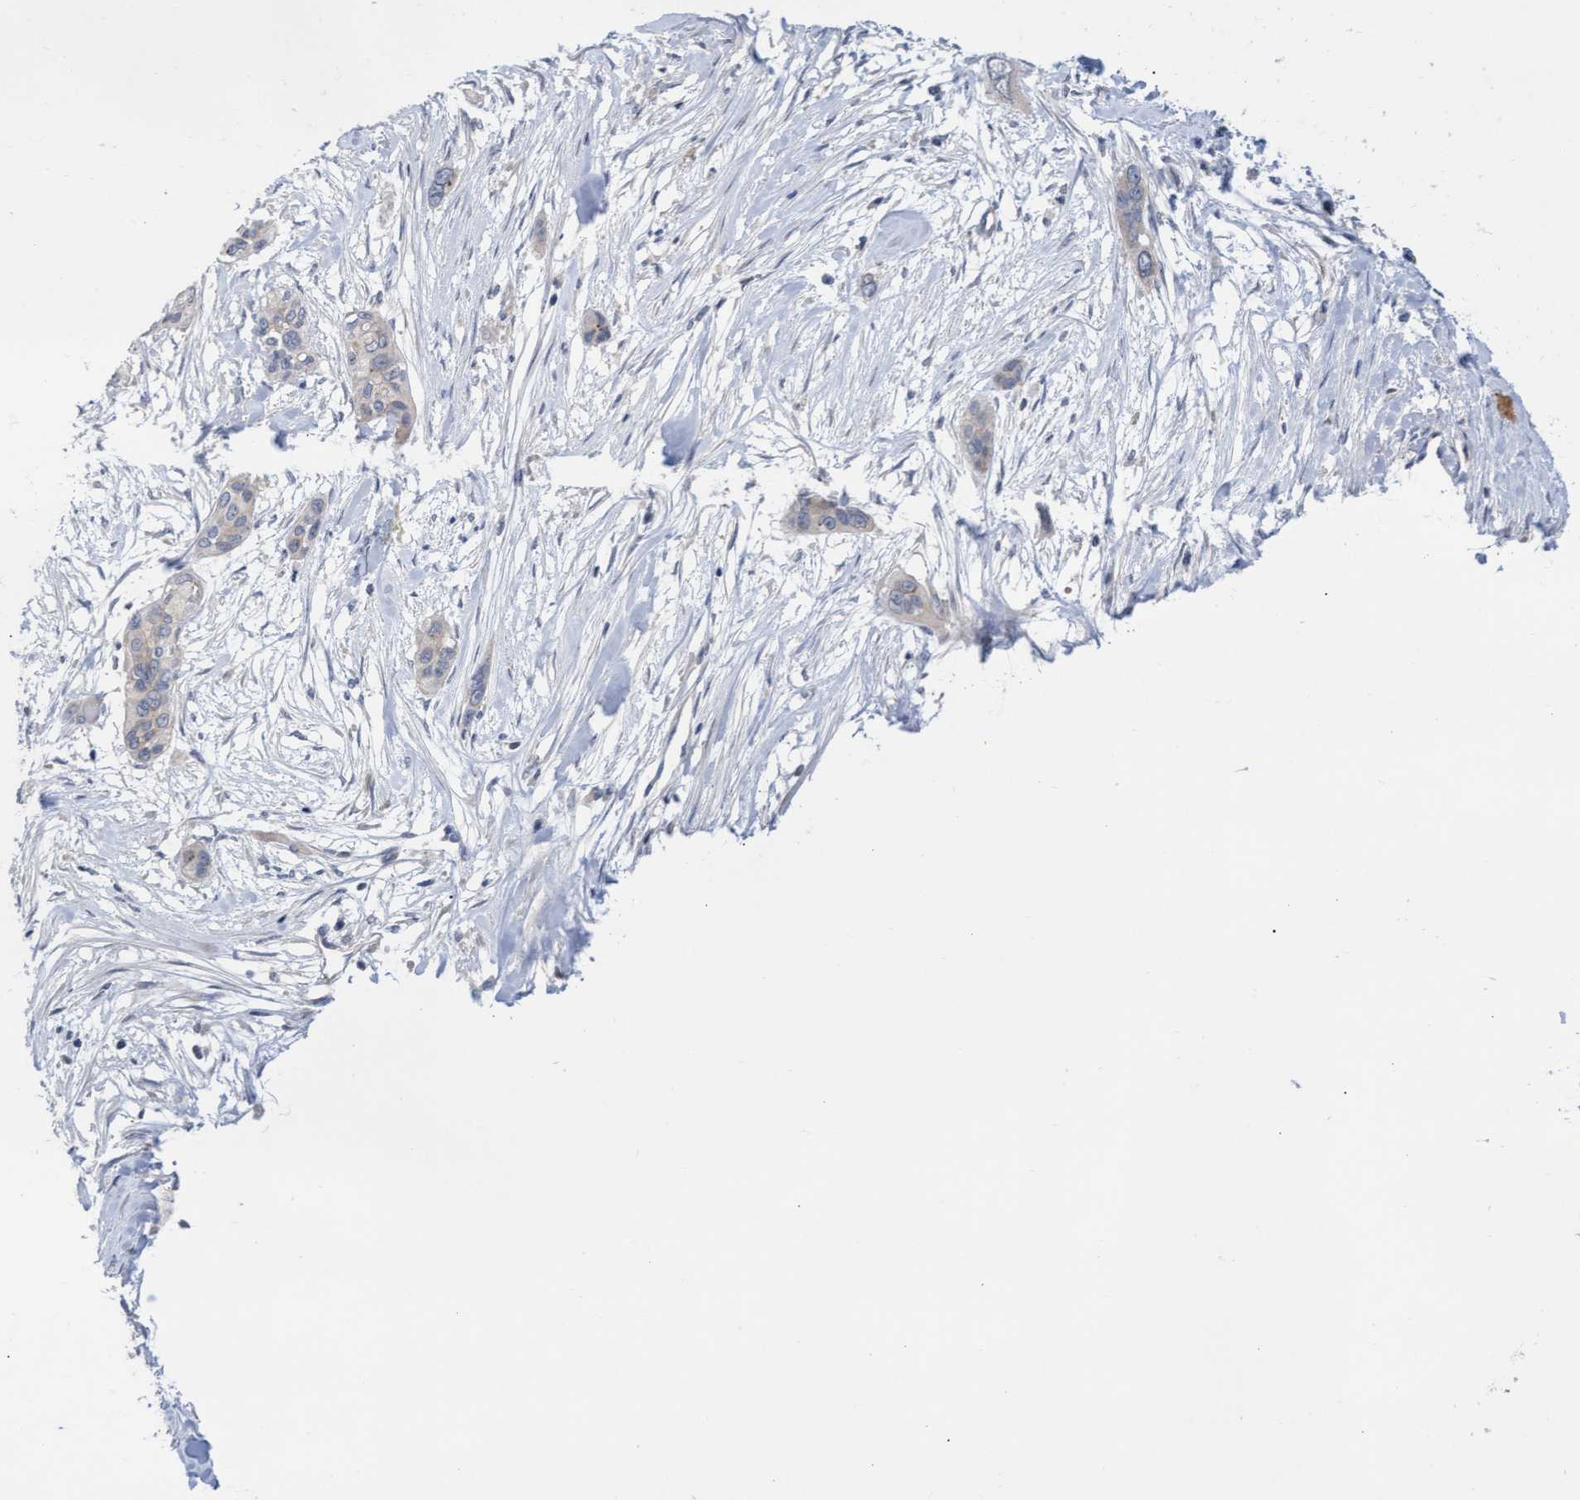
{"staining": {"intensity": "weak", "quantity": "<25%", "location": "cytoplasmic/membranous"}, "tissue": "pancreatic cancer", "cell_type": "Tumor cells", "image_type": "cancer", "snomed": [{"axis": "morphology", "description": "Adenocarcinoma, NOS"}, {"axis": "topography", "description": "Pancreas"}], "caption": "A micrograph of adenocarcinoma (pancreatic) stained for a protein demonstrates no brown staining in tumor cells. (DAB (3,3'-diaminobenzidine) immunohistochemistry with hematoxylin counter stain).", "gene": "ABCF2", "patient": {"sex": "female", "age": 60}}